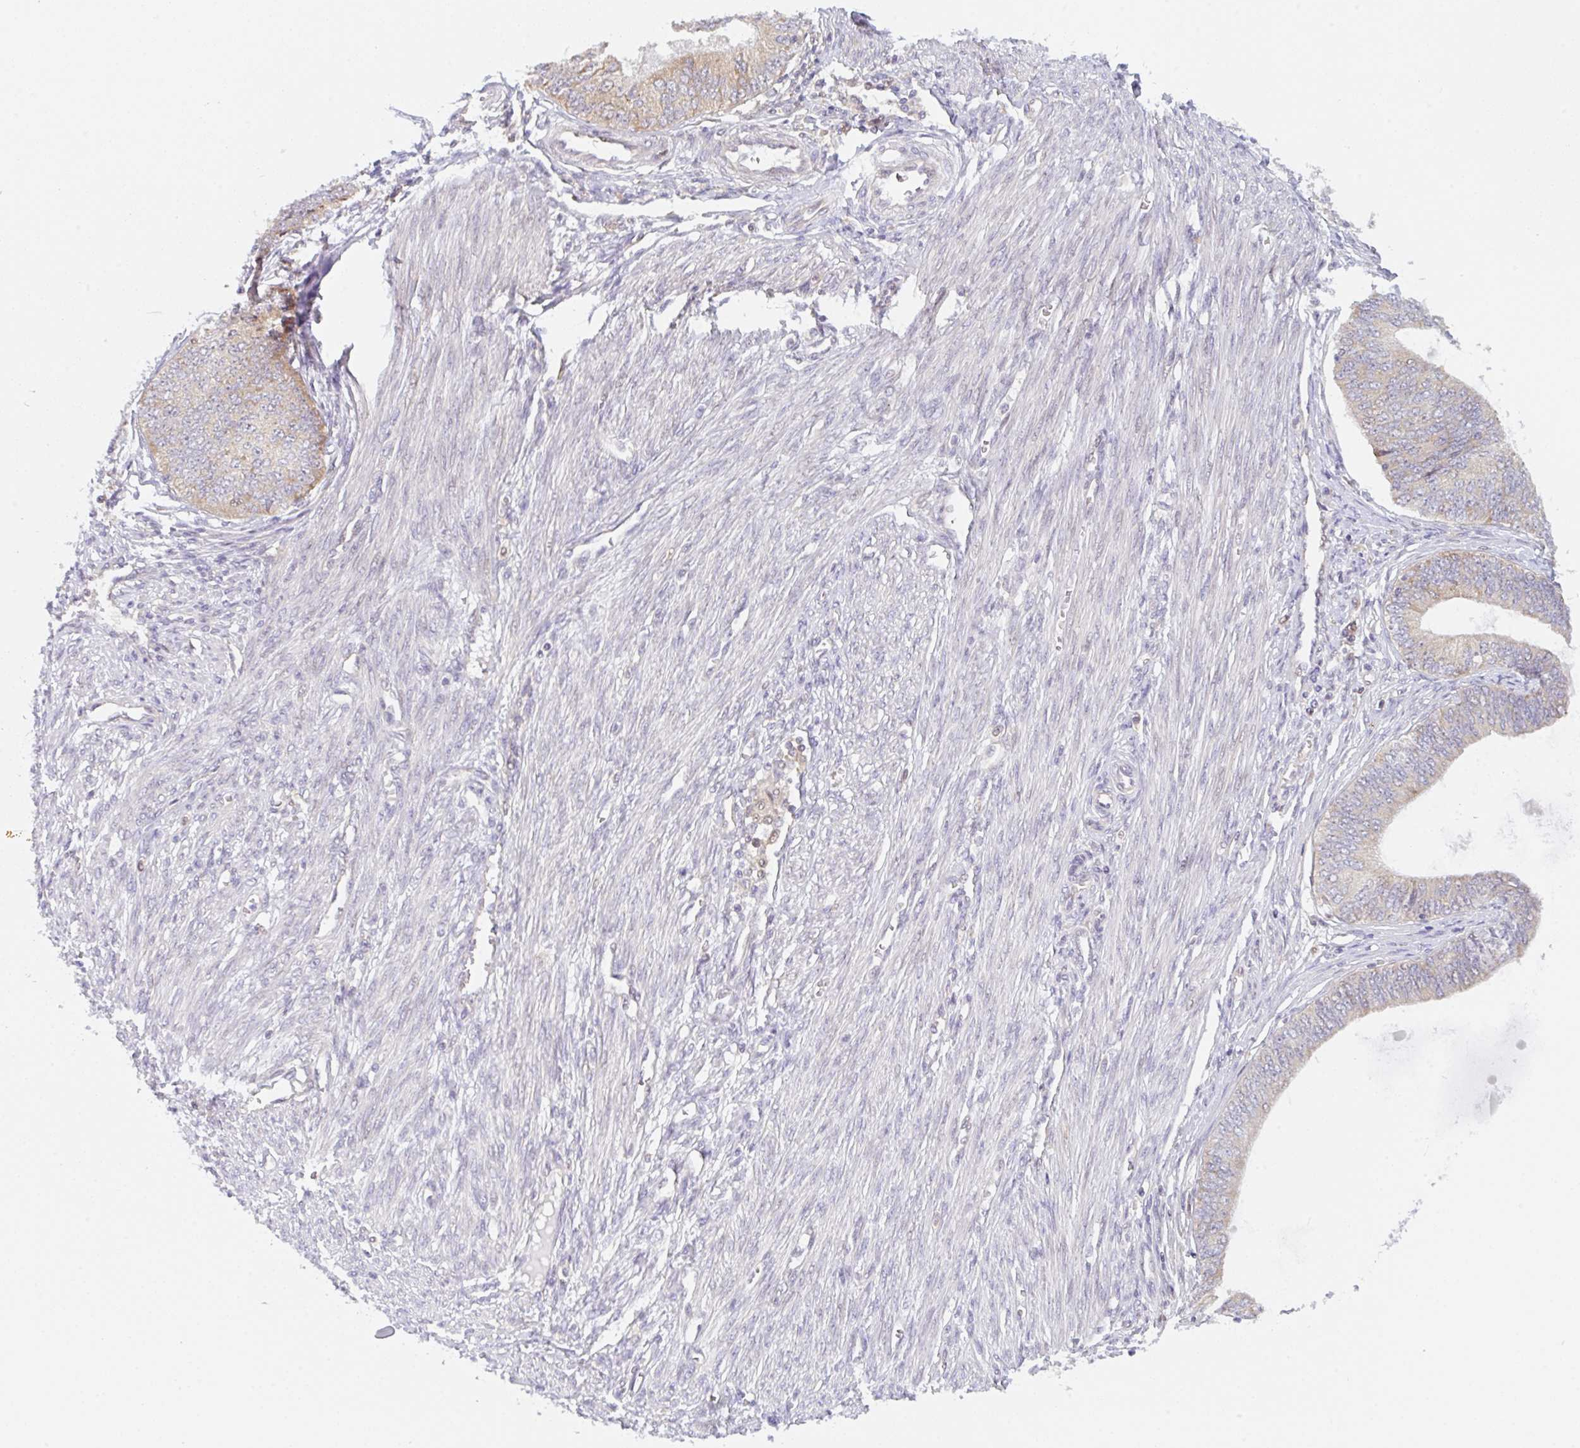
{"staining": {"intensity": "negative", "quantity": "none", "location": "none"}, "tissue": "endometrial cancer", "cell_type": "Tumor cells", "image_type": "cancer", "snomed": [{"axis": "morphology", "description": "Adenocarcinoma, NOS"}, {"axis": "topography", "description": "Endometrium"}], "caption": "The image exhibits no staining of tumor cells in adenocarcinoma (endometrial).", "gene": "TBPL2", "patient": {"sex": "female", "age": 68}}